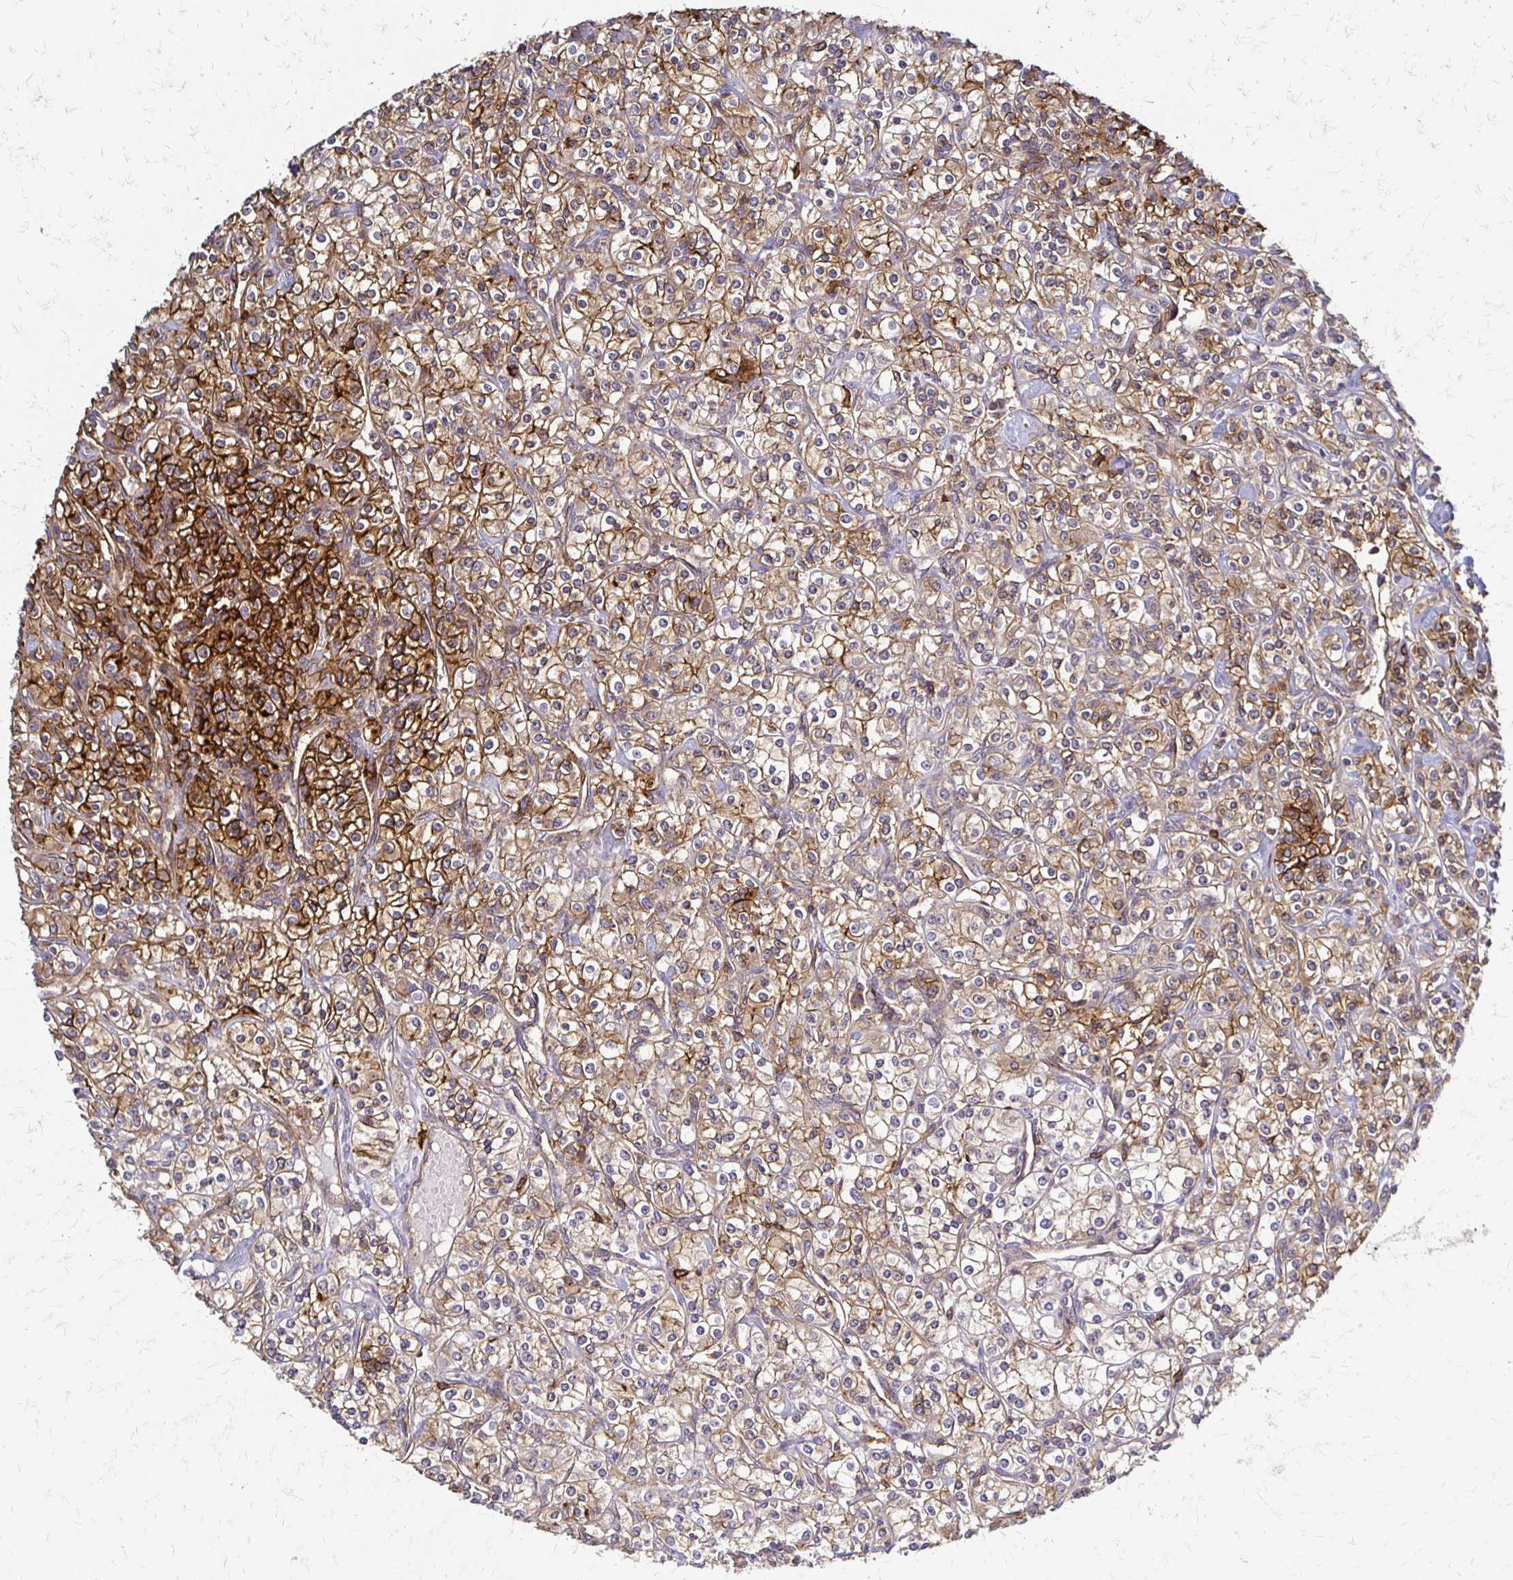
{"staining": {"intensity": "strong", "quantity": ">75%", "location": "cytoplasmic/membranous"}, "tissue": "renal cancer", "cell_type": "Tumor cells", "image_type": "cancer", "snomed": [{"axis": "morphology", "description": "Adenocarcinoma, NOS"}, {"axis": "topography", "description": "Kidney"}], "caption": "Immunohistochemical staining of renal cancer (adenocarcinoma) shows high levels of strong cytoplasmic/membranous protein expression in approximately >75% of tumor cells. (DAB = brown stain, brightfield microscopy at high magnification).", "gene": "SLC9A9", "patient": {"sex": "male", "age": 77}}